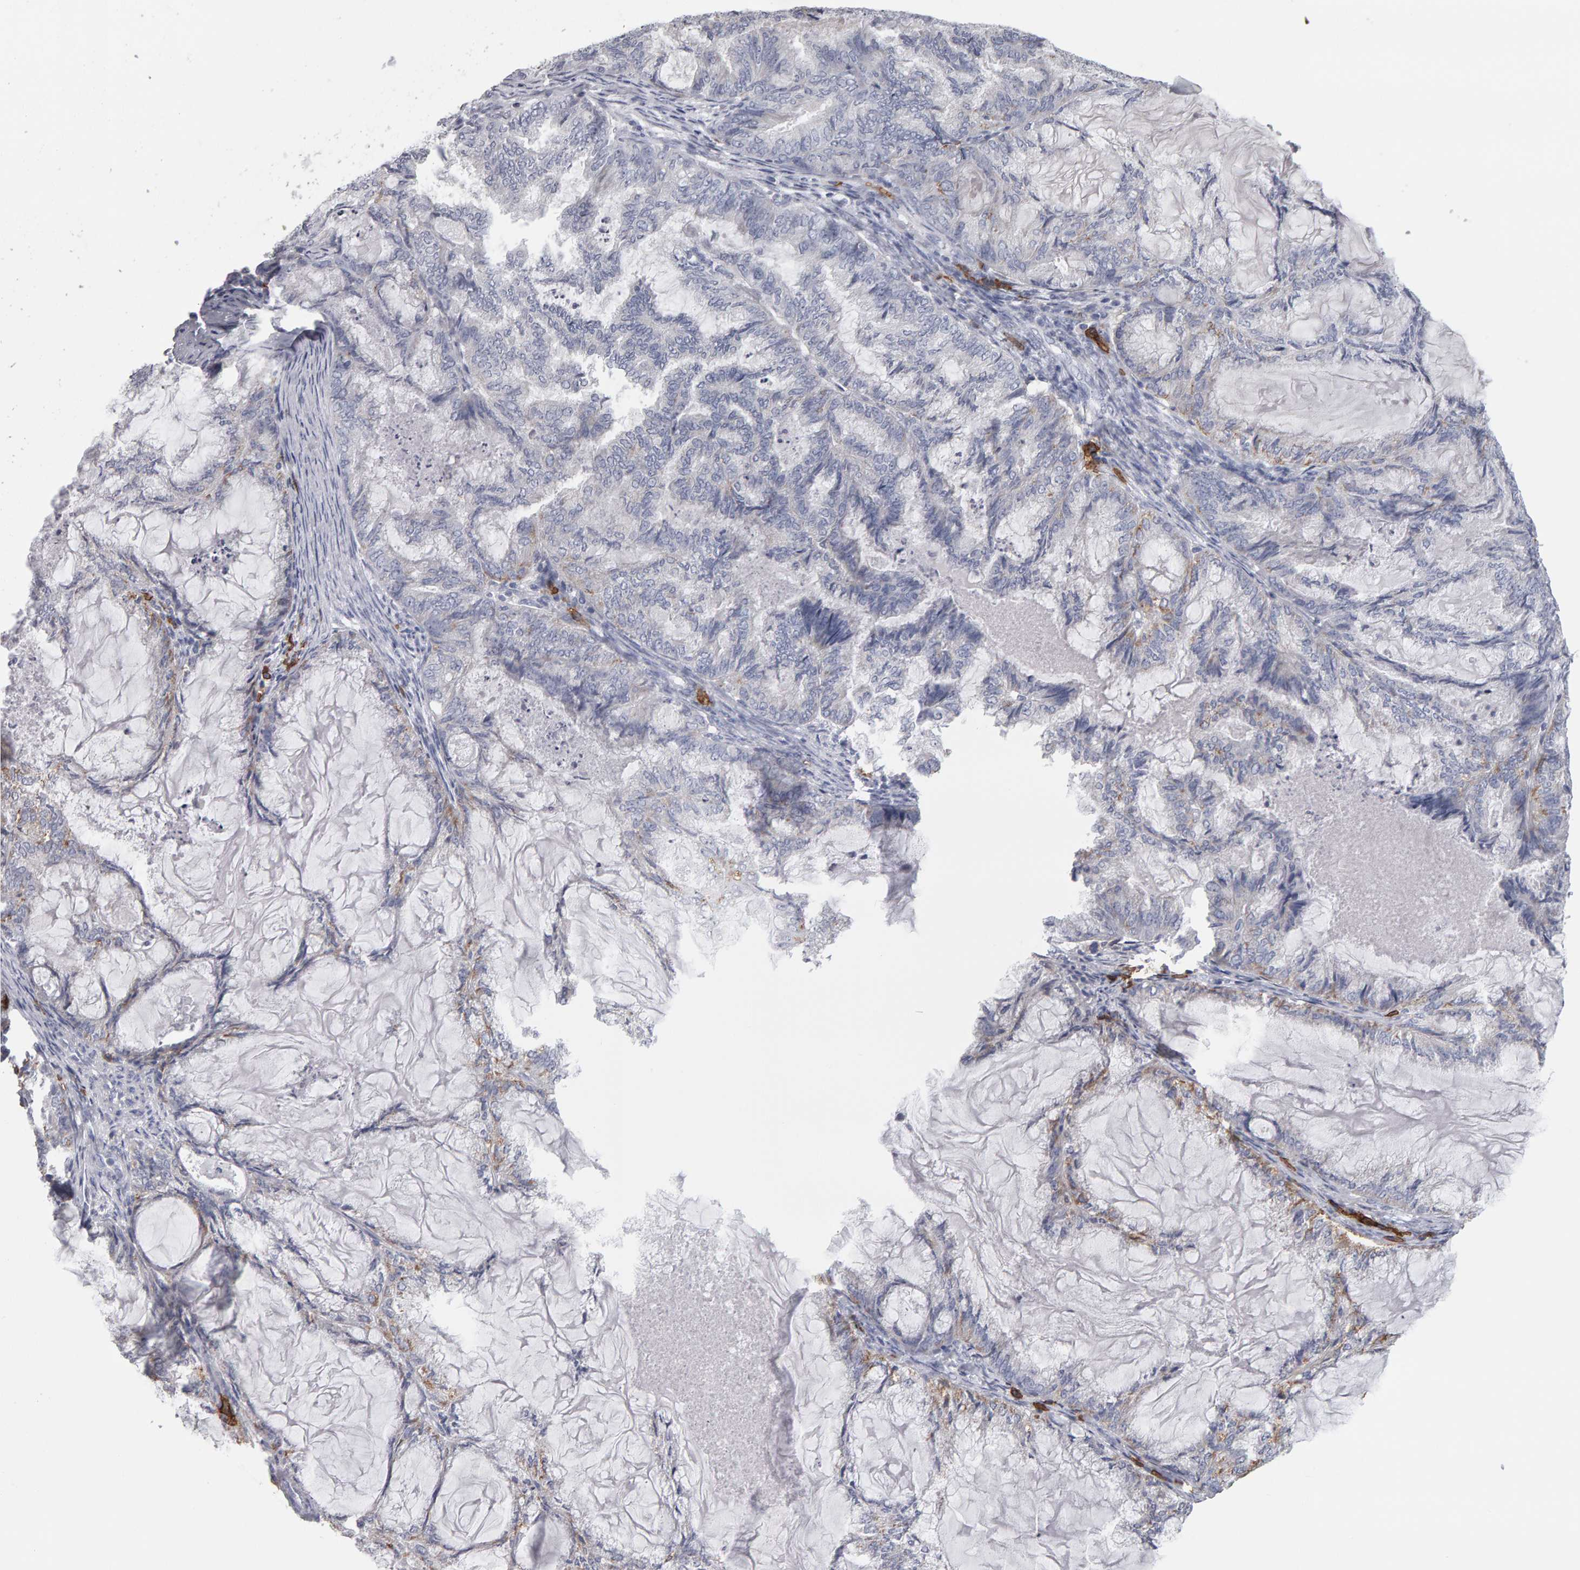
{"staining": {"intensity": "negative", "quantity": "none", "location": "none"}, "tissue": "endometrial cancer", "cell_type": "Tumor cells", "image_type": "cancer", "snomed": [{"axis": "morphology", "description": "Adenocarcinoma, NOS"}, {"axis": "topography", "description": "Endometrium"}], "caption": "Protein analysis of adenocarcinoma (endometrial) reveals no significant staining in tumor cells.", "gene": "CD38", "patient": {"sex": "female", "age": 86}}